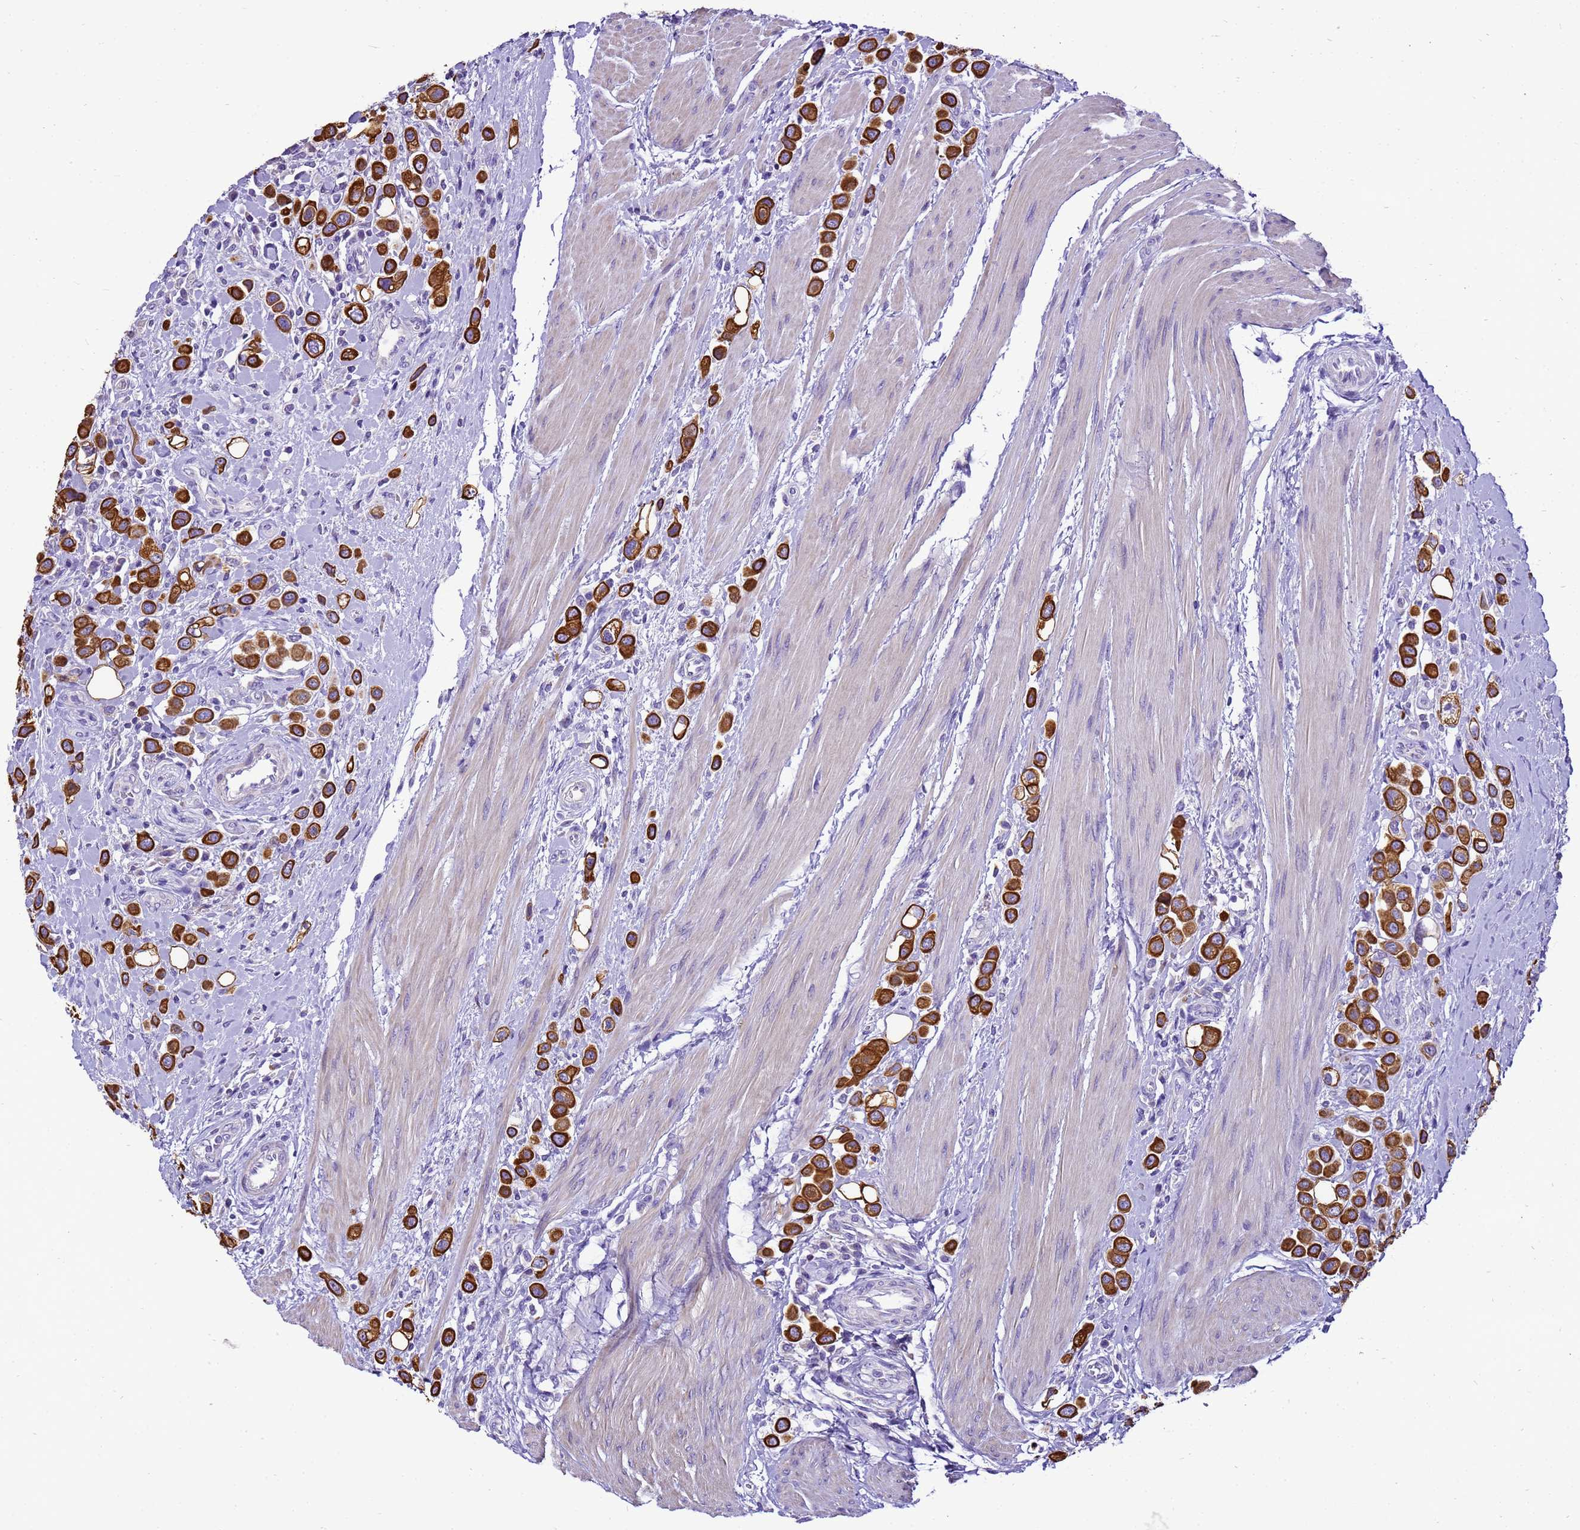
{"staining": {"intensity": "strong", "quantity": ">75%", "location": "cytoplasmic/membranous"}, "tissue": "urothelial cancer", "cell_type": "Tumor cells", "image_type": "cancer", "snomed": [{"axis": "morphology", "description": "Urothelial carcinoma, High grade"}, {"axis": "topography", "description": "Urinary bladder"}], "caption": "There is high levels of strong cytoplasmic/membranous expression in tumor cells of urothelial carcinoma (high-grade), as demonstrated by immunohistochemical staining (brown color).", "gene": "PIEZO2", "patient": {"sex": "male", "age": 50}}